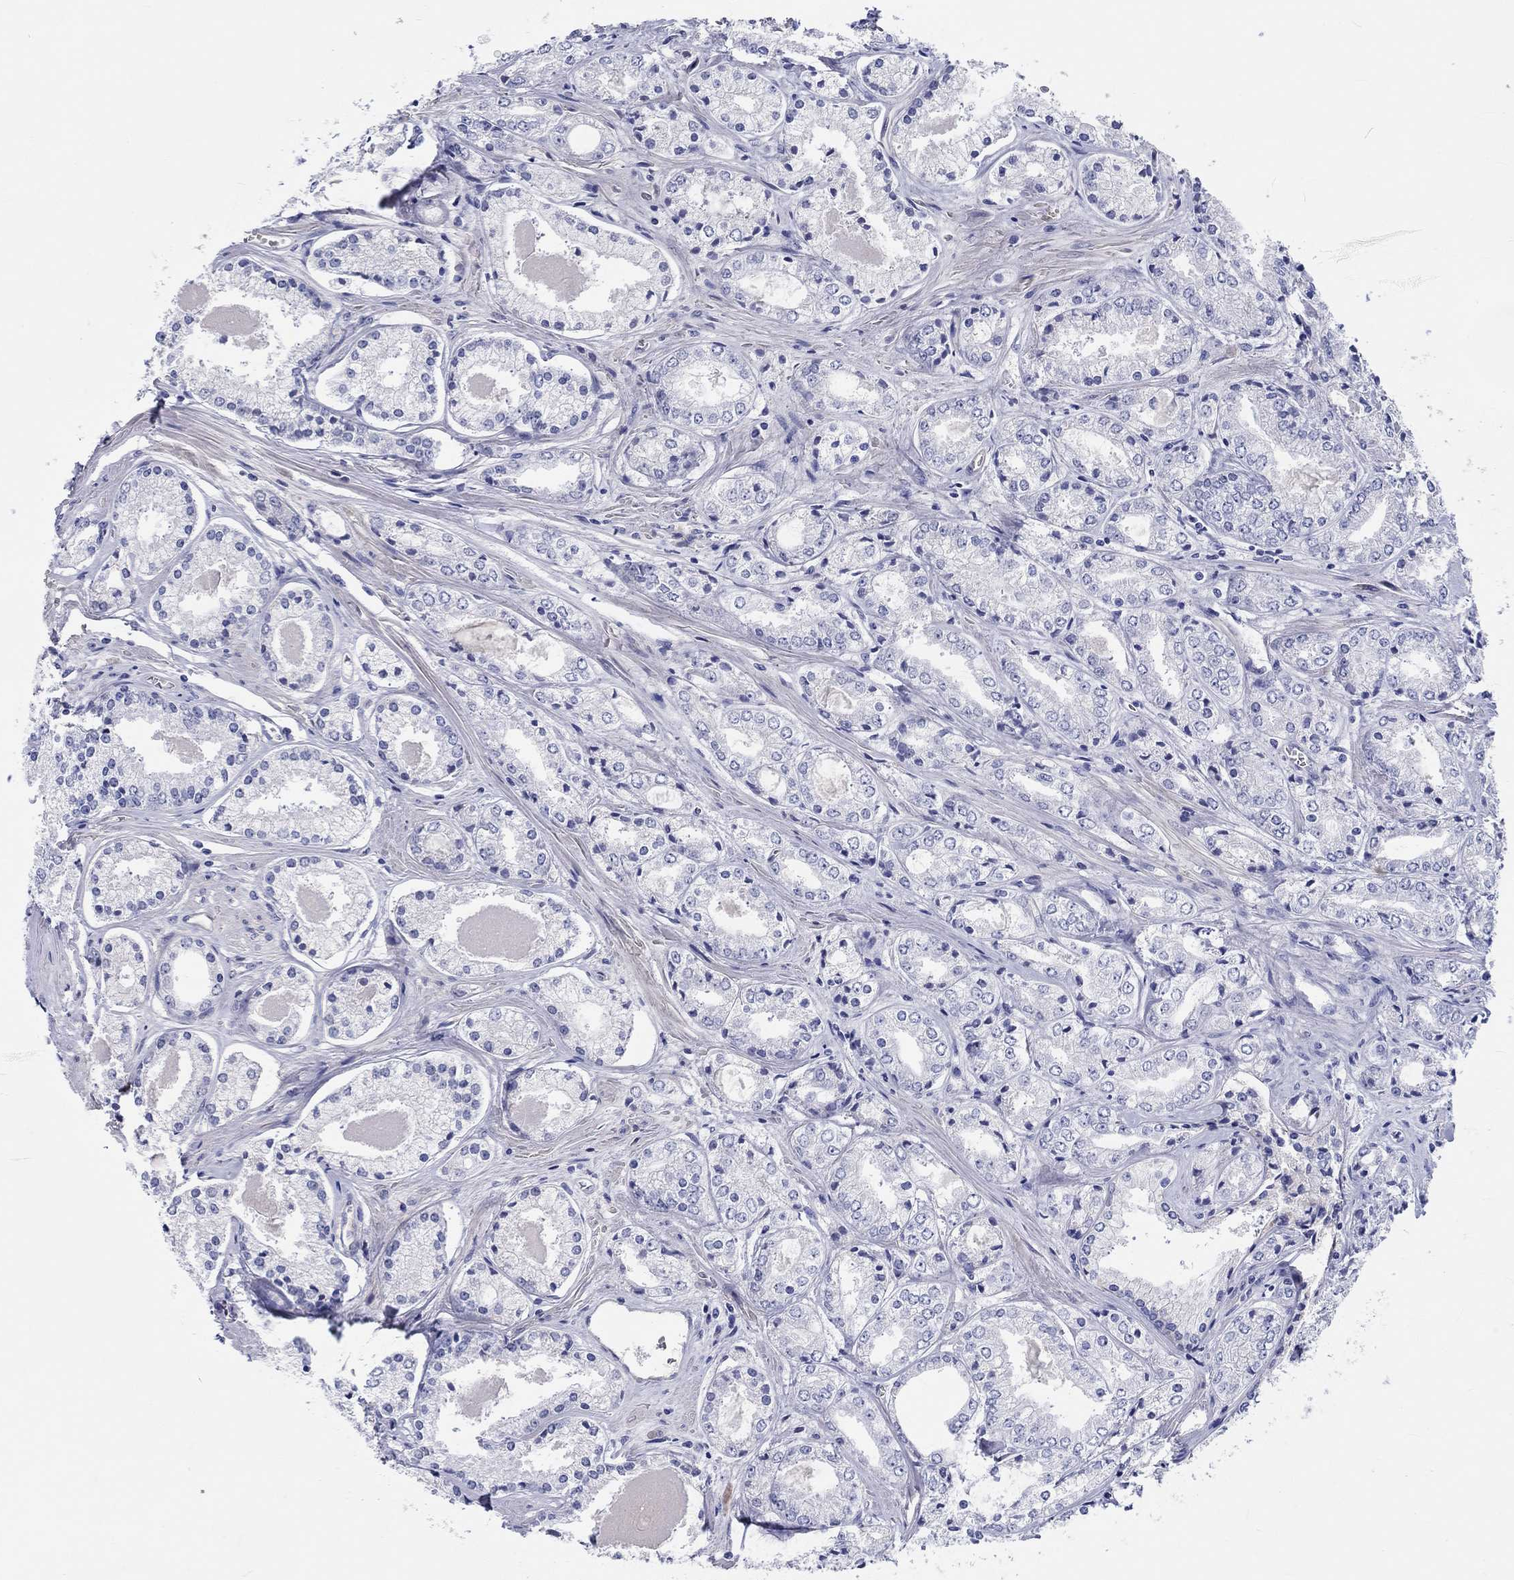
{"staining": {"intensity": "negative", "quantity": "none", "location": "none"}, "tissue": "prostate cancer", "cell_type": "Tumor cells", "image_type": "cancer", "snomed": [{"axis": "morphology", "description": "Adenocarcinoma, NOS"}, {"axis": "topography", "description": "Prostate"}], "caption": "High power microscopy micrograph of an immunohistochemistry photomicrograph of prostate adenocarcinoma, revealing no significant expression in tumor cells.", "gene": "CDY2B", "patient": {"sex": "male", "age": 72}}